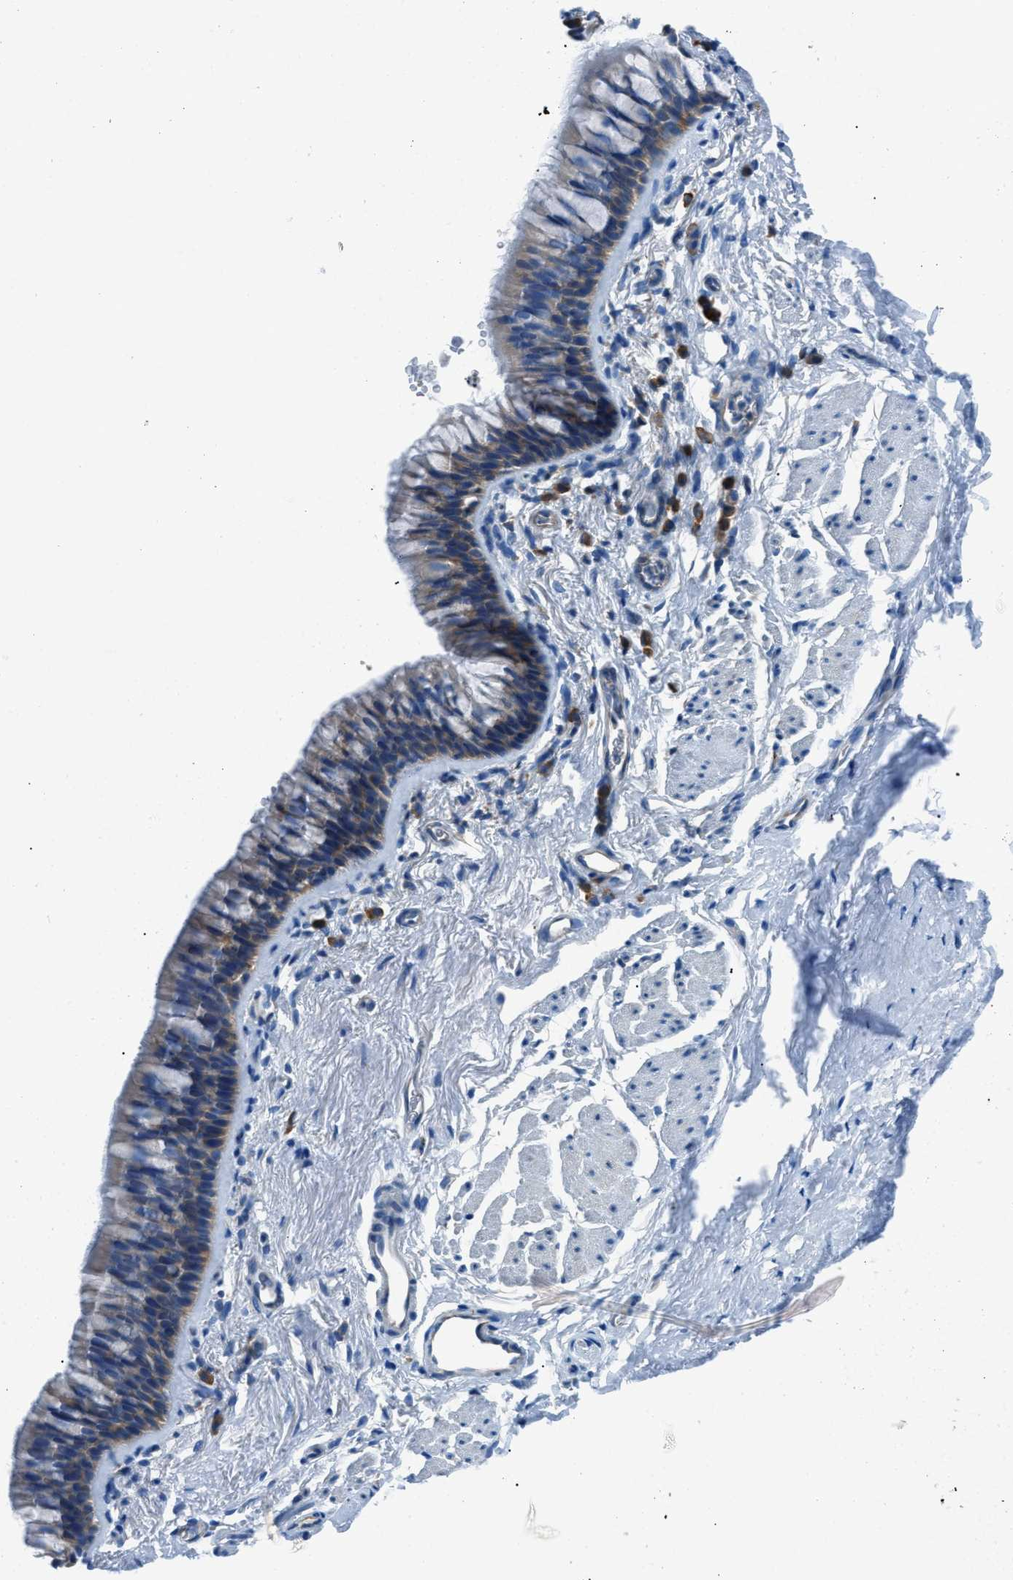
{"staining": {"intensity": "negative", "quantity": "none", "location": "none"}, "tissue": "adipose tissue", "cell_type": "Adipocytes", "image_type": "normal", "snomed": [{"axis": "morphology", "description": "Normal tissue, NOS"}, {"axis": "topography", "description": "Cartilage tissue"}, {"axis": "topography", "description": "Bronchus"}], "caption": "Unremarkable adipose tissue was stained to show a protein in brown. There is no significant expression in adipocytes.", "gene": "SARS1", "patient": {"sex": "female", "age": 53}}